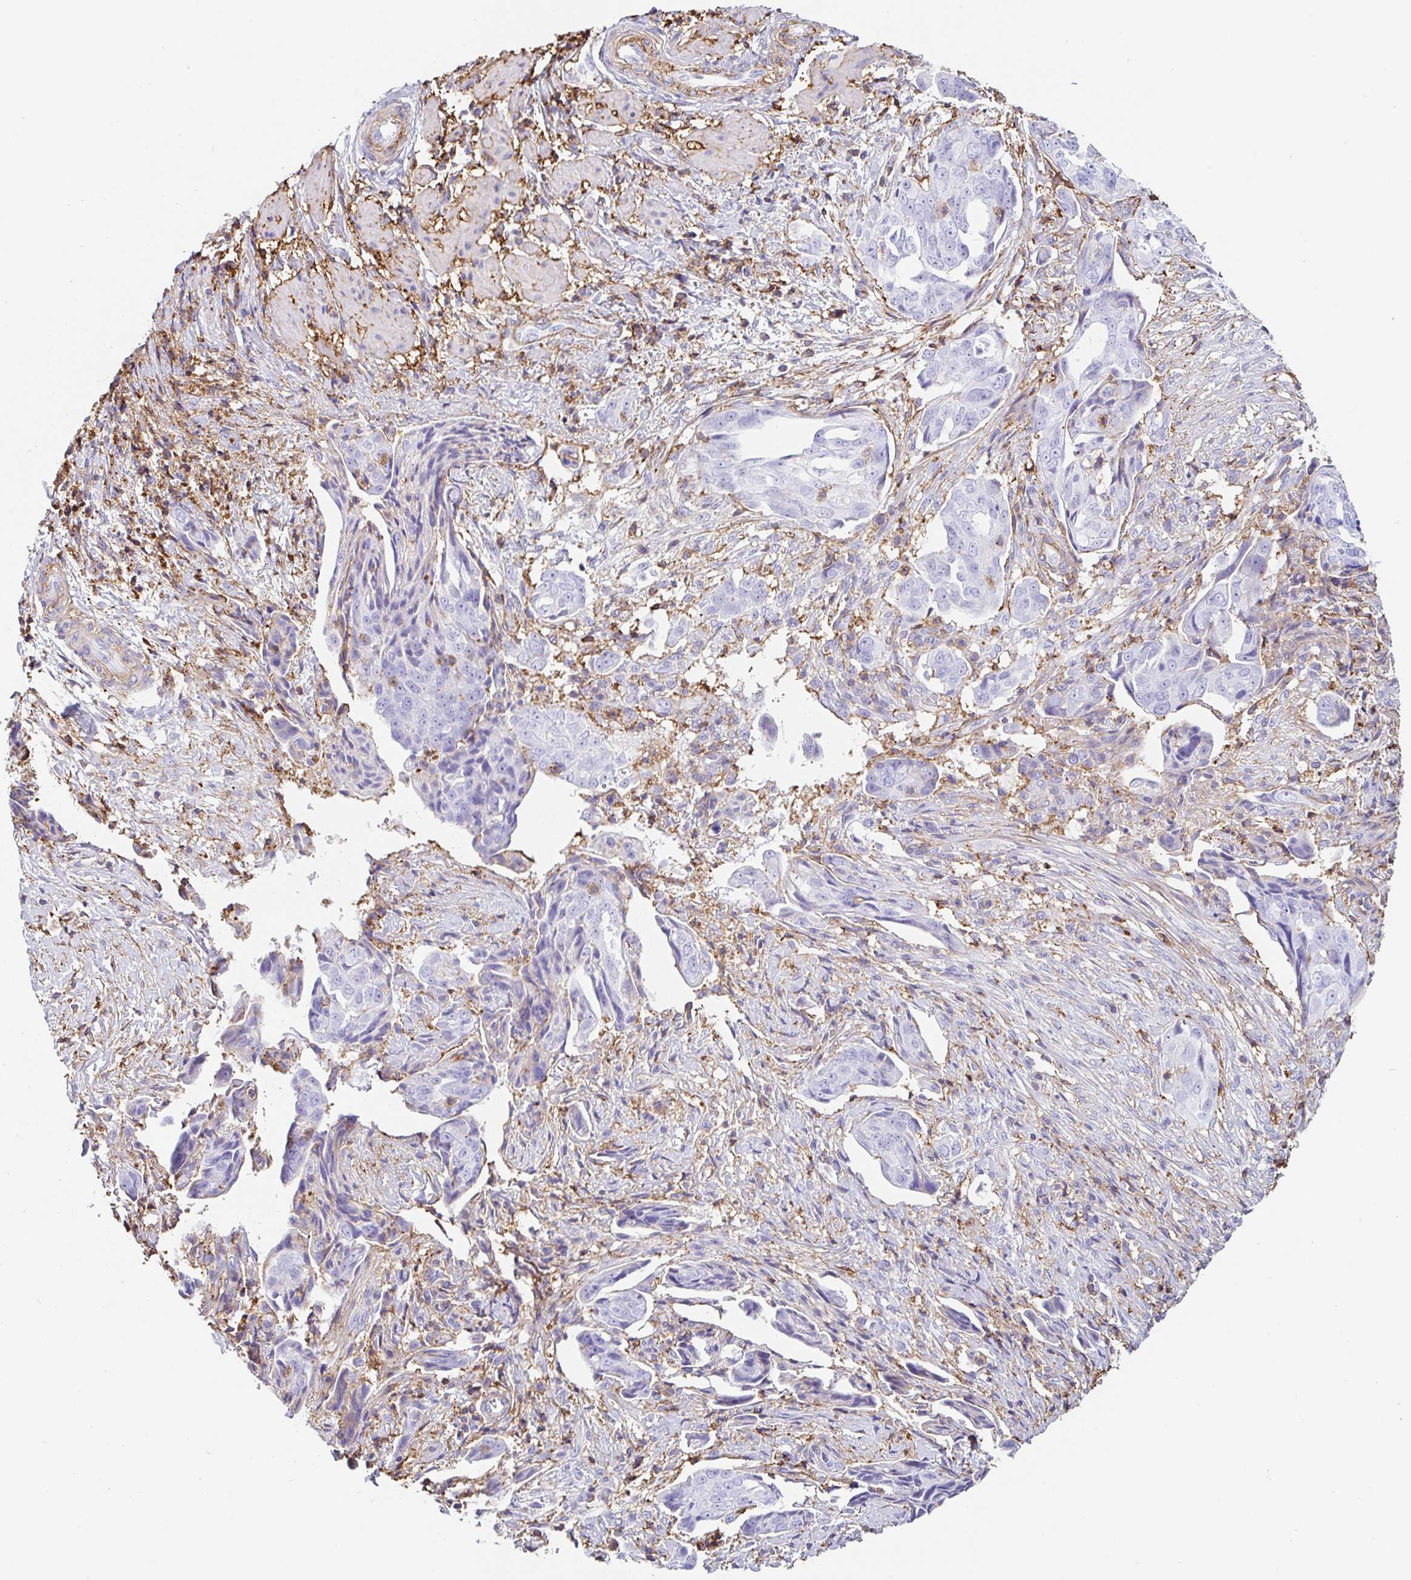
{"staining": {"intensity": "negative", "quantity": "none", "location": "none"}, "tissue": "ovarian cancer", "cell_type": "Tumor cells", "image_type": "cancer", "snomed": [{"axis": "morphology", "description": "Carcinoma, endometroid"}, {"axis": "topography", "description": "Ovary"}], "caption": "Immunohistochemistry micrograph of neoplastic tissue: ovarian cancer (endometroid carcinoma) stained with DAB (3,3'-diaminobenzidine) displays no significant protein staining in tumor cells. (DAB immunohistochemistry with hematoxylin counter stain).", "gene": "MTTP", "patient": {"sex": "female", "age": 70}}